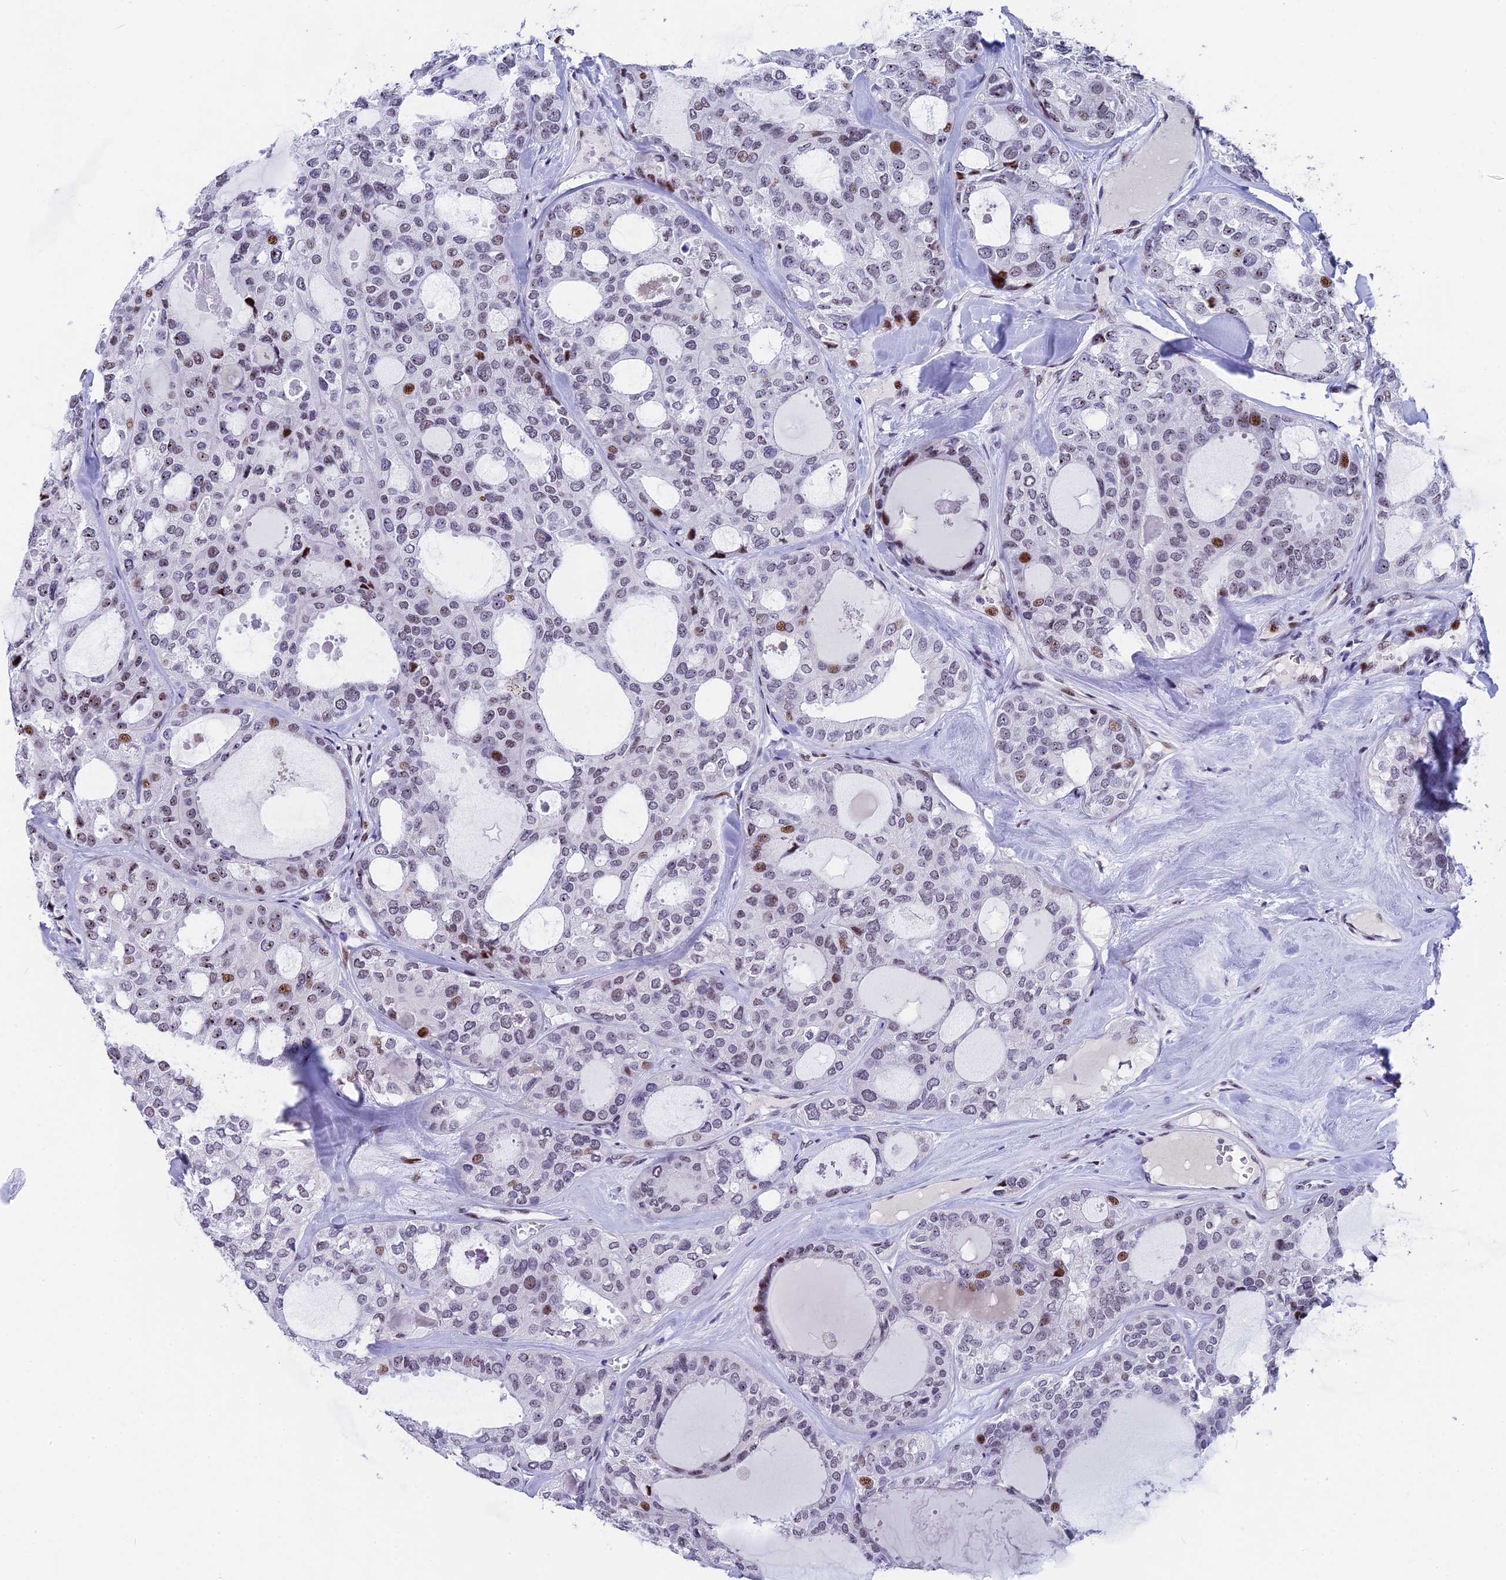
{"staining": {"intensity": "moderate", "quantity": "<25%", "location": "nuclear"}, "tissue": "thyroid cancer", "cell_type": "Tumor cells", "image_type": "cancer", "snomed": [{"axis": "morphology", "description": "Follicular adenoma carcinoma, NOS"}, {"axis": "topography", "description": "Thyroid gland"}], "caption": "Immunohistochemical staining of human thyroid cancer (follicular adenoma carcinoma) reveals low levels of moderate nuclear positivity in approximately <25% of tumor cells.", "gene": "NSA2", "patient": {"sex": "male", "age": 75}}